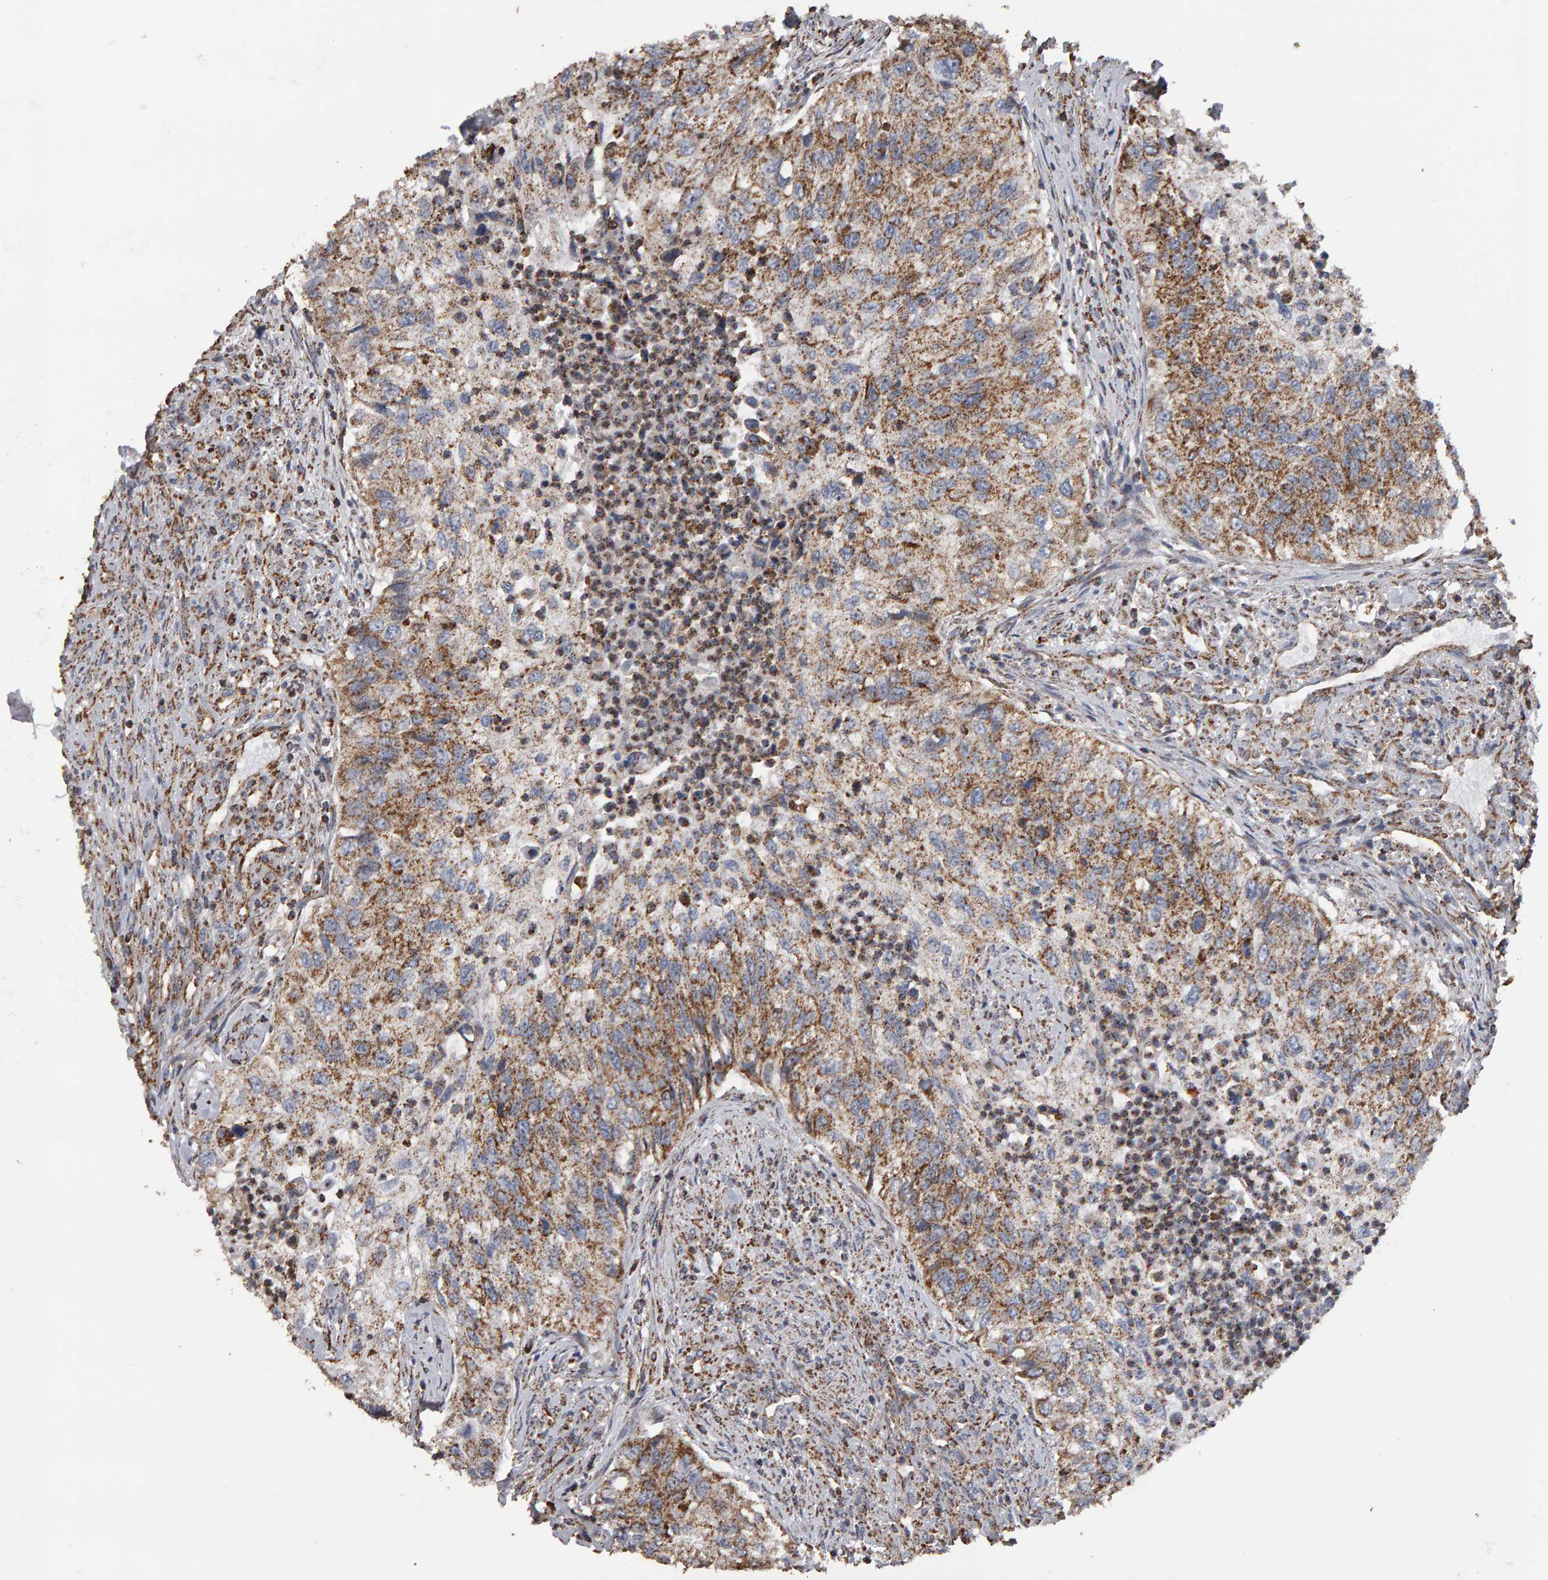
{"staining": {"intensity": "moderate", "quantity": "25%-75%", "location": "cytoplasmic/membranous"}, "tissue": "urothelial cancer", "cell_type": "Tumor cells", "image_type": "cancer", "snomed": [{"axis": "morphology", "description": "Urothelial carcinoma, High grade"}, {"axis": "topography", "description": "Urinary bladder"}], "caption": "A high-resolution image shows immunohistochemistry (IHC) staining of urothelial carcinoma (high-grade), which demonstrates moderate cytoplasmic/membranous positivity in approximately 25%-75% of tumor cells.", "gene": "TOM1L1", "patient": {"sex": "female", "age": 60}}